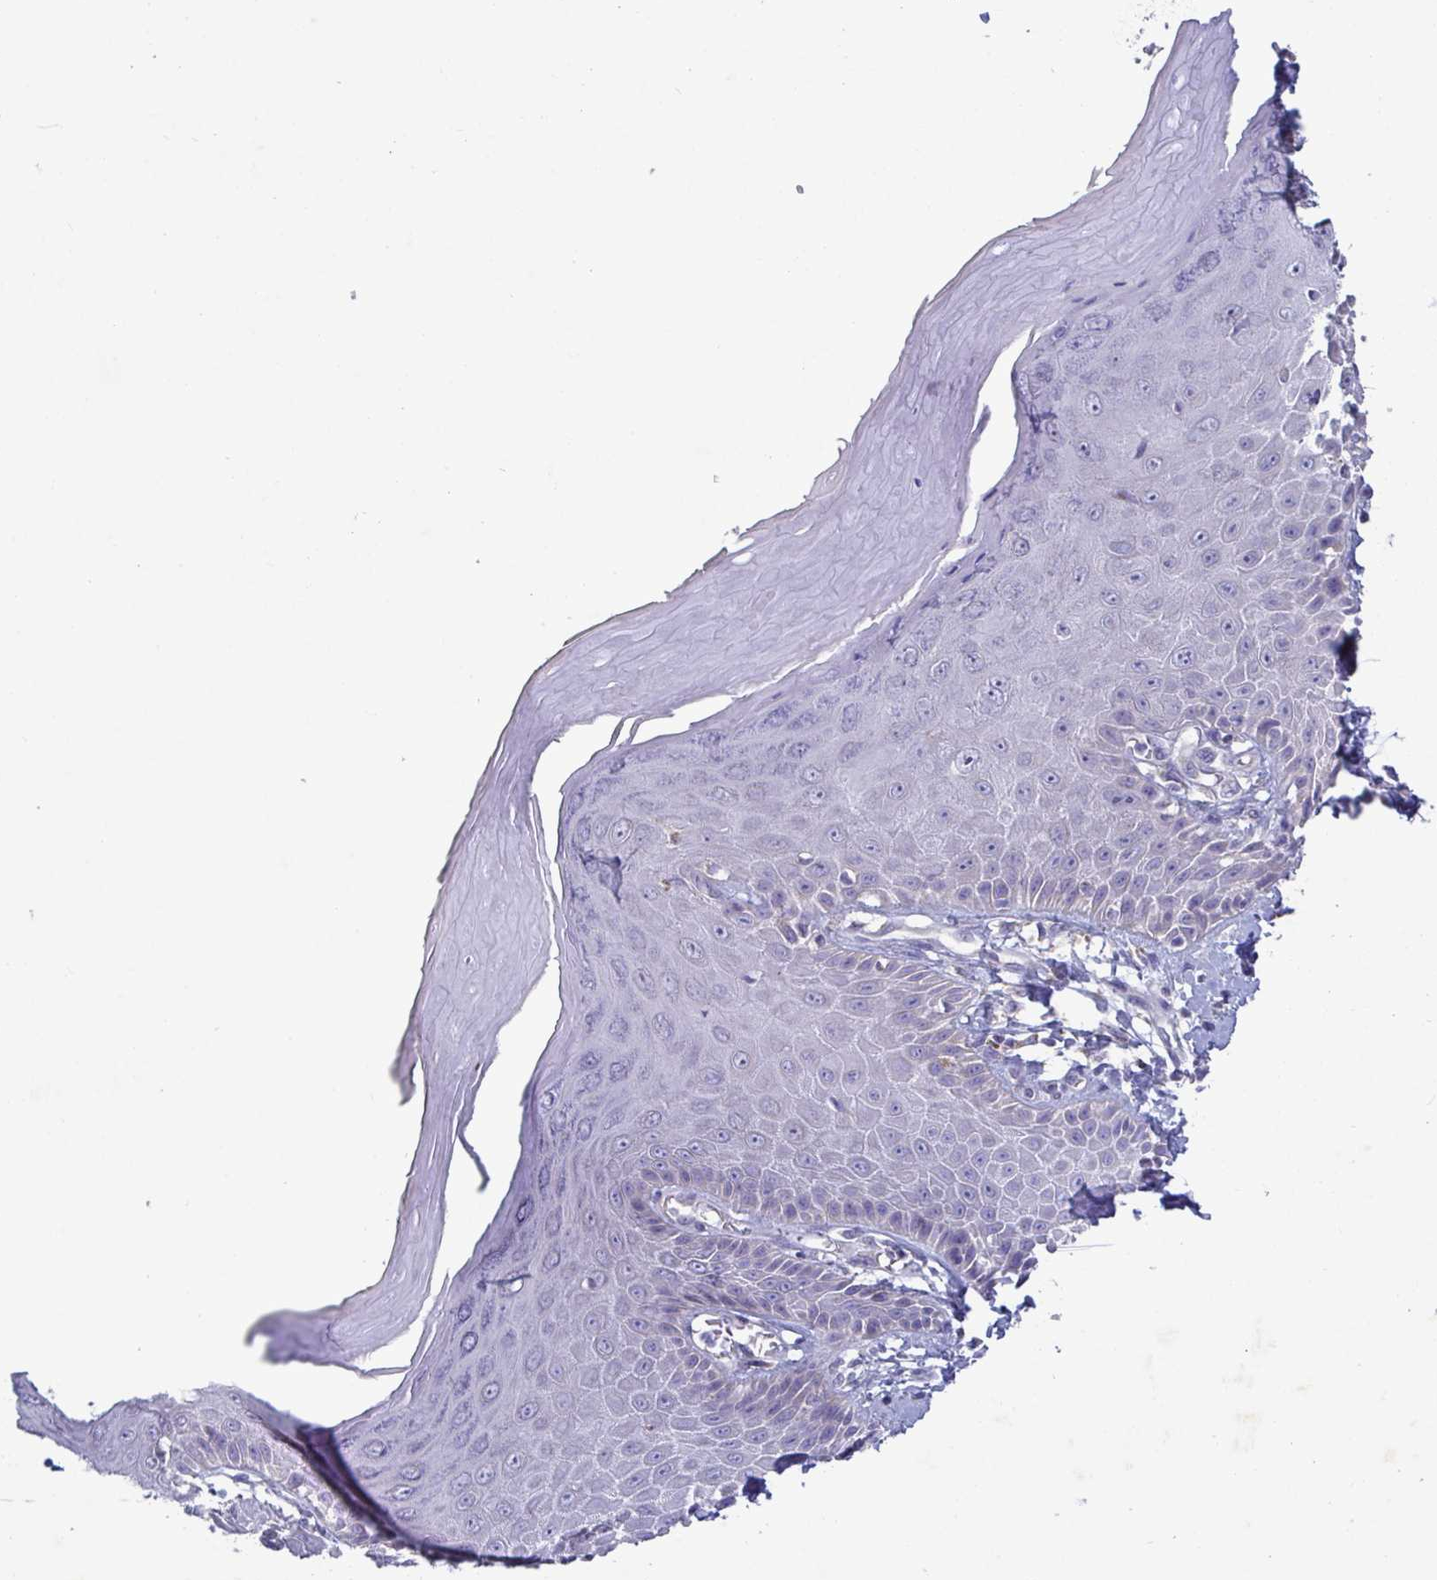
{"staining": {"intensity": "weak", "quantity": "<25%", "location": "cytoplasmic/membranous"}, "tissue": "skin", "cell_type": "Epidermal cells", "image_type": "normal", "snomed": [{"axis": "morphology", "description": "Normal tissue, NOS"}, {"axis": "topography", "description": "Anal"}, {"axis": "topography", "description": "Peripheral nerve tissue"}], "caption": "This micrograph is of benign skin stained with immunohistochemistry (IHC) to label a protein in brown with the nuclei are counter-stained blue. There is no expression in epidermal cells. Nuclei are stained in blue.", "gene": "GALNT13", "patient": {"sex": "male", "age": 78}}